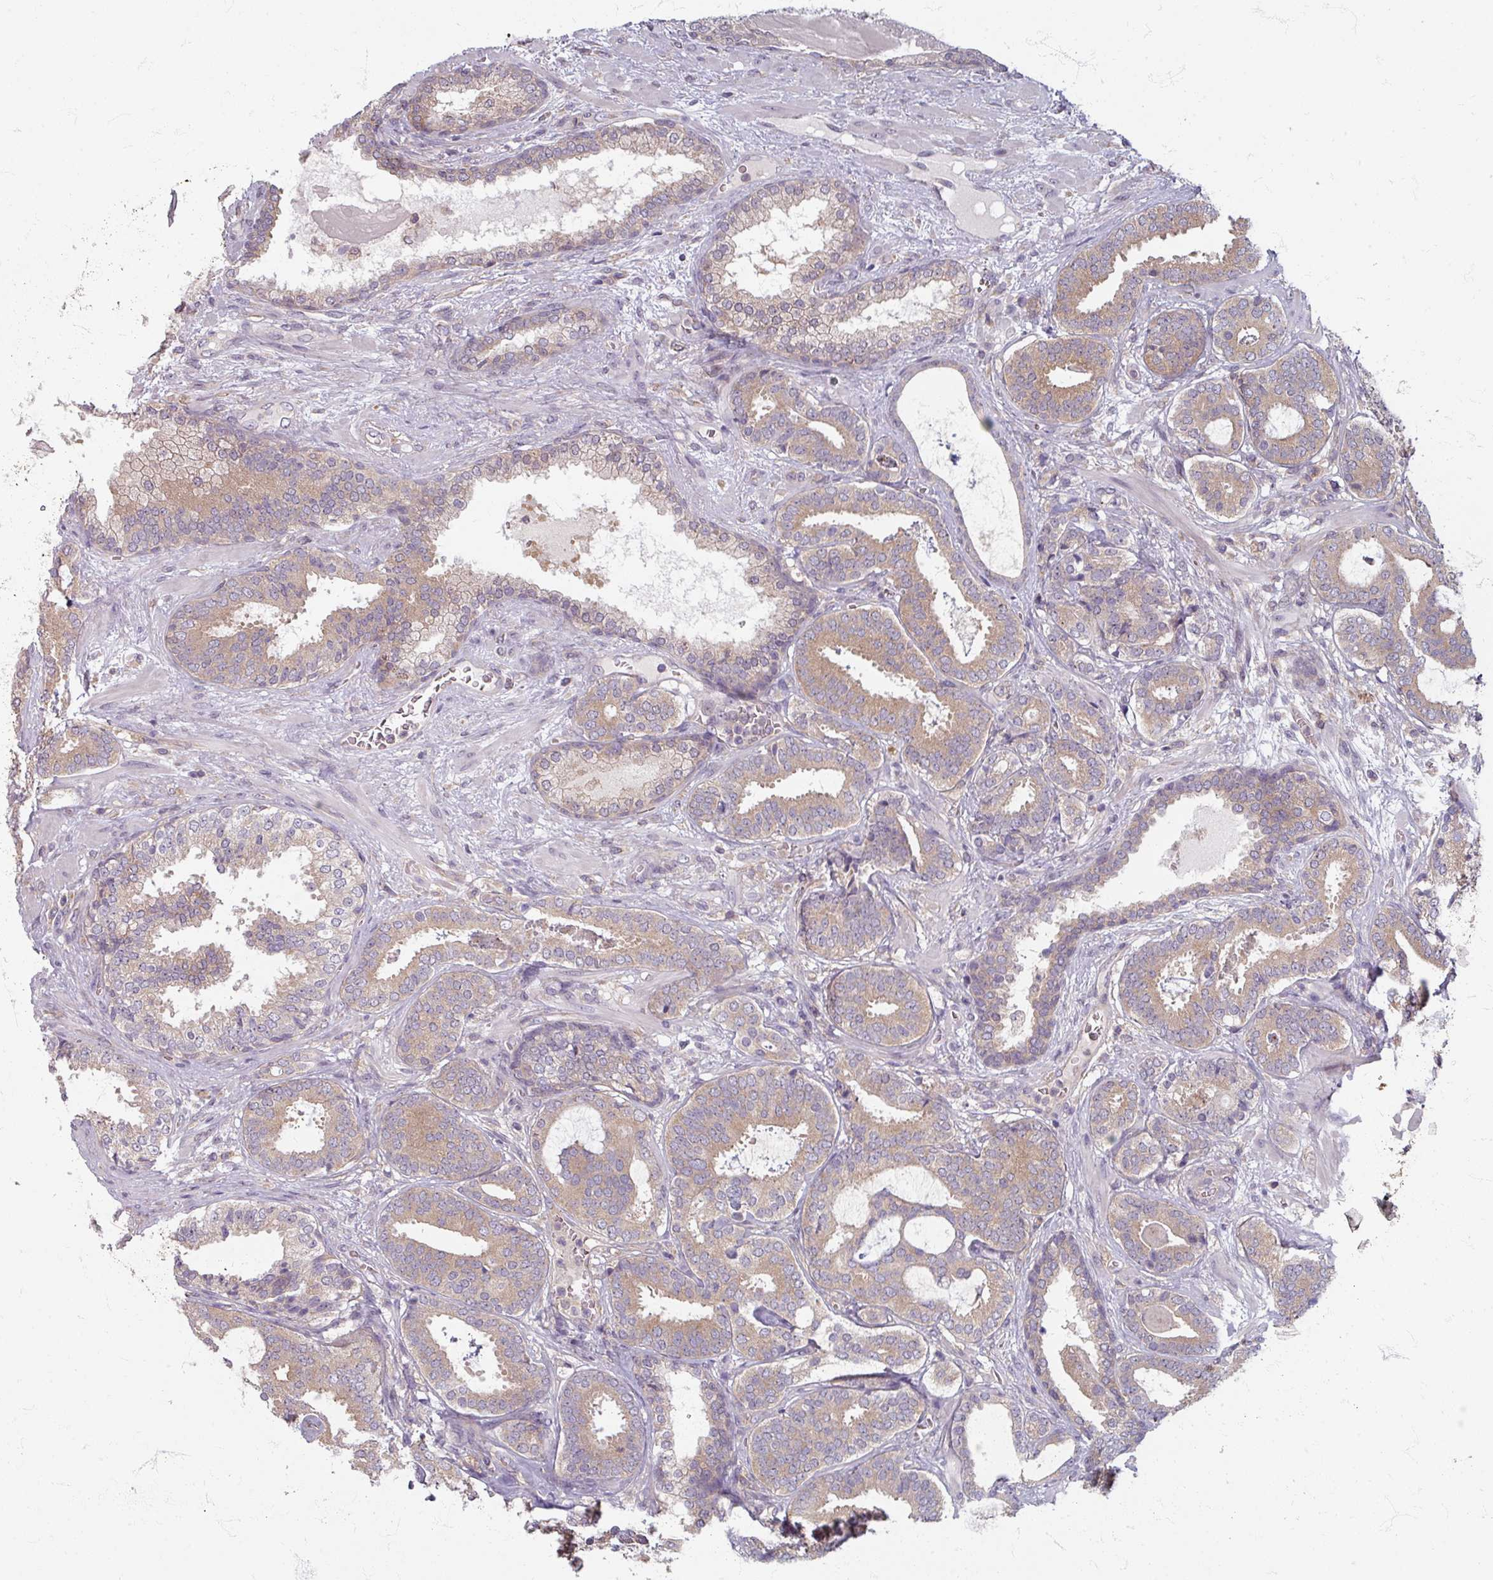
{"staining": {"intensity": "moderate", "quantity": "25%-75%", "location": "cytoplasmic/membranous"}, "tissue": "prostate cancer", "cell_type": "Tumor cells", "image_type": "cancer", "snomed": [{"axis": "morphology", "description": "Adenocarcinoma, High grade"}, {"axis": "topography", "description": "Prostate"}], "caption": "Tumor cells exhibit medium levels of moderate cytoplasmic/membranous expression in approximately 25%-75% of cells in human prostate cancer.", "gene": "STAM", "patient": {"sex": "male", "age": 65}}